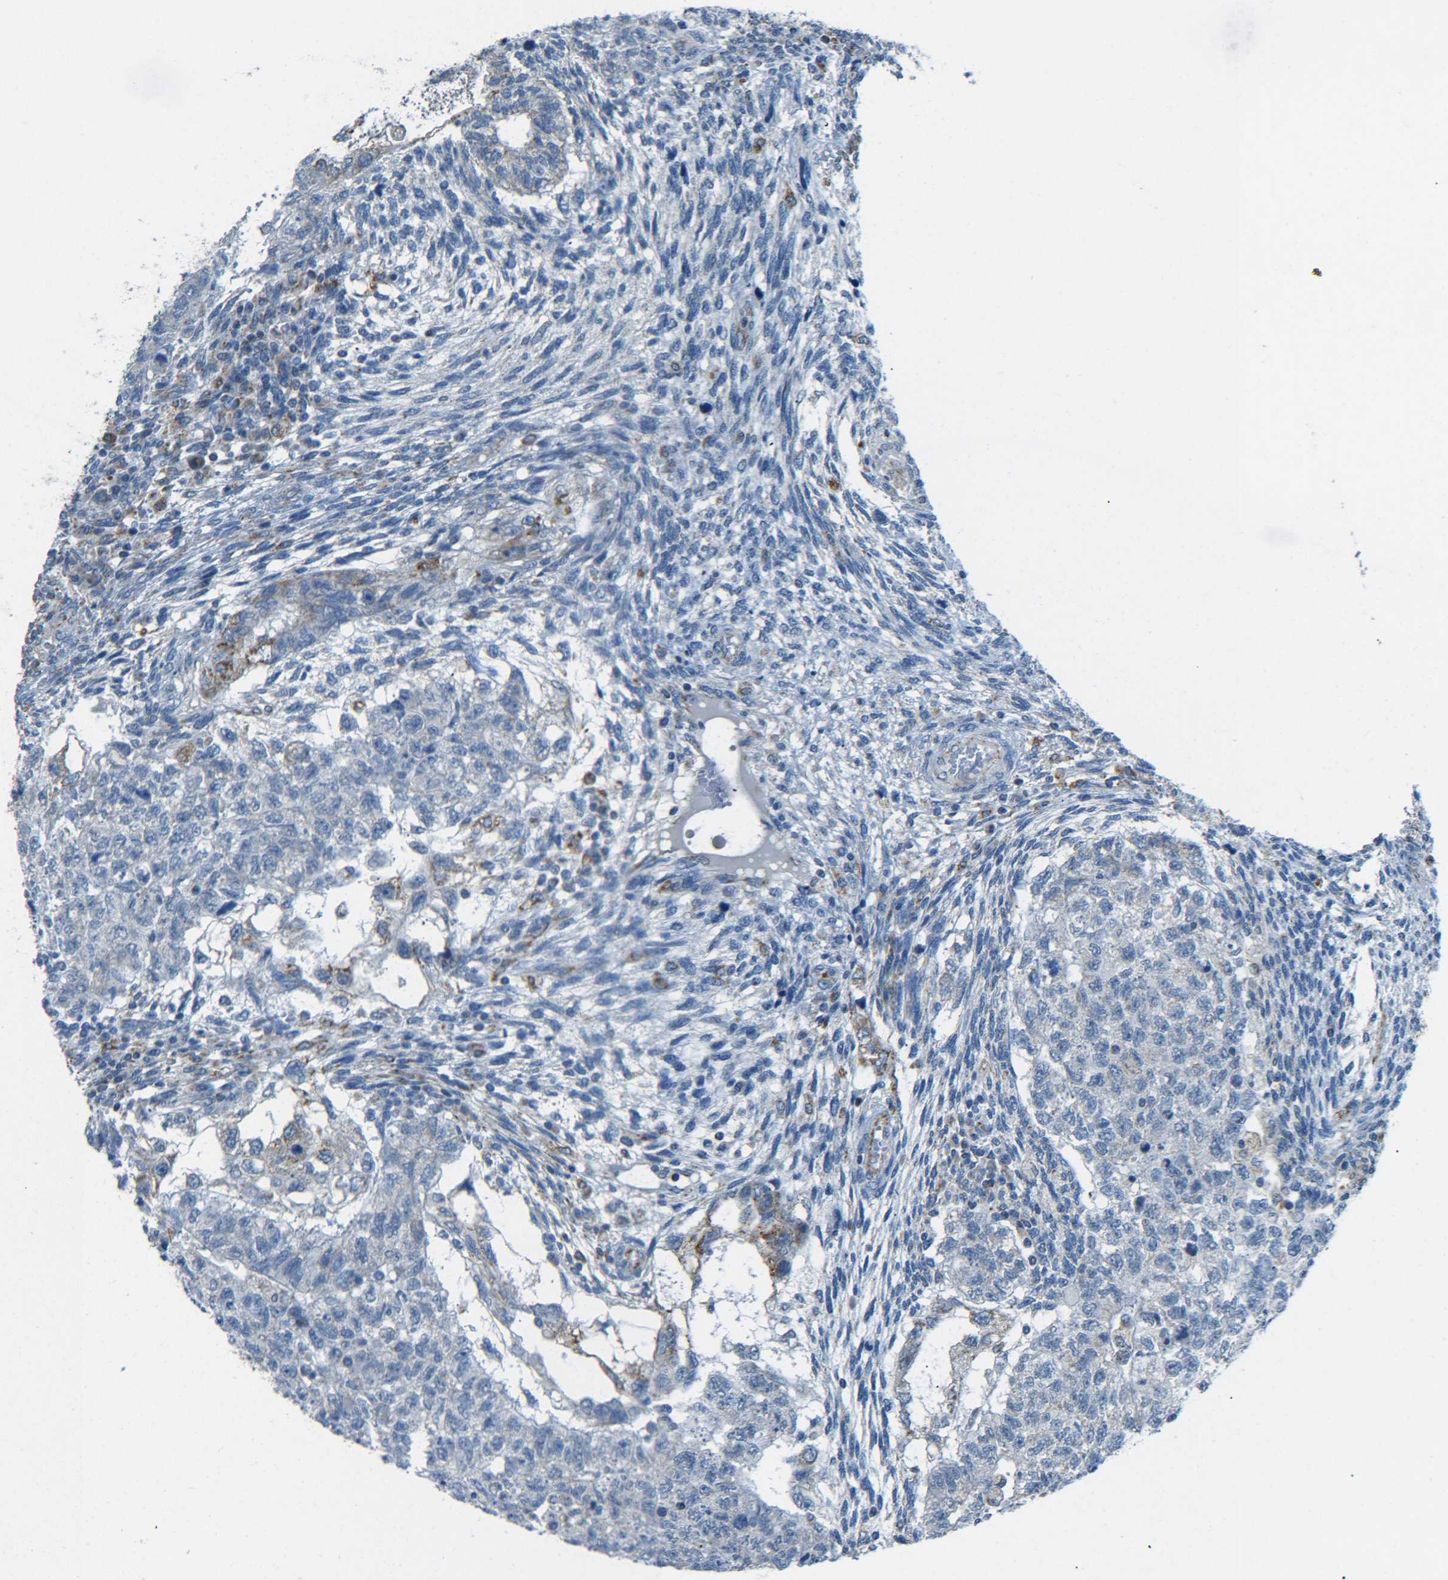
{"staining": {"intensity": "weak", "quantity": "<25%", "location": "cytoplasmic/membranous"}, "tissue": "testis cancer", "cell_type": "Tumor cells", "image_type": "cancer", "snomed": [{"axis": "morphology", "description": "Normal tissue, NOS"}, {"axis": "morphology", "description": "Carcinoma, Embryonal, NOS"}, {"axis": "topography", "description": "Testis"}], "caption": "An IHC photomicrograph of testis embryonal carcinoma is shown. There is no staining in tumor cells of testis embryonal carcinoma.", "gene": "CYB5R1", "patient": {"sex": "male", "age": 36}}